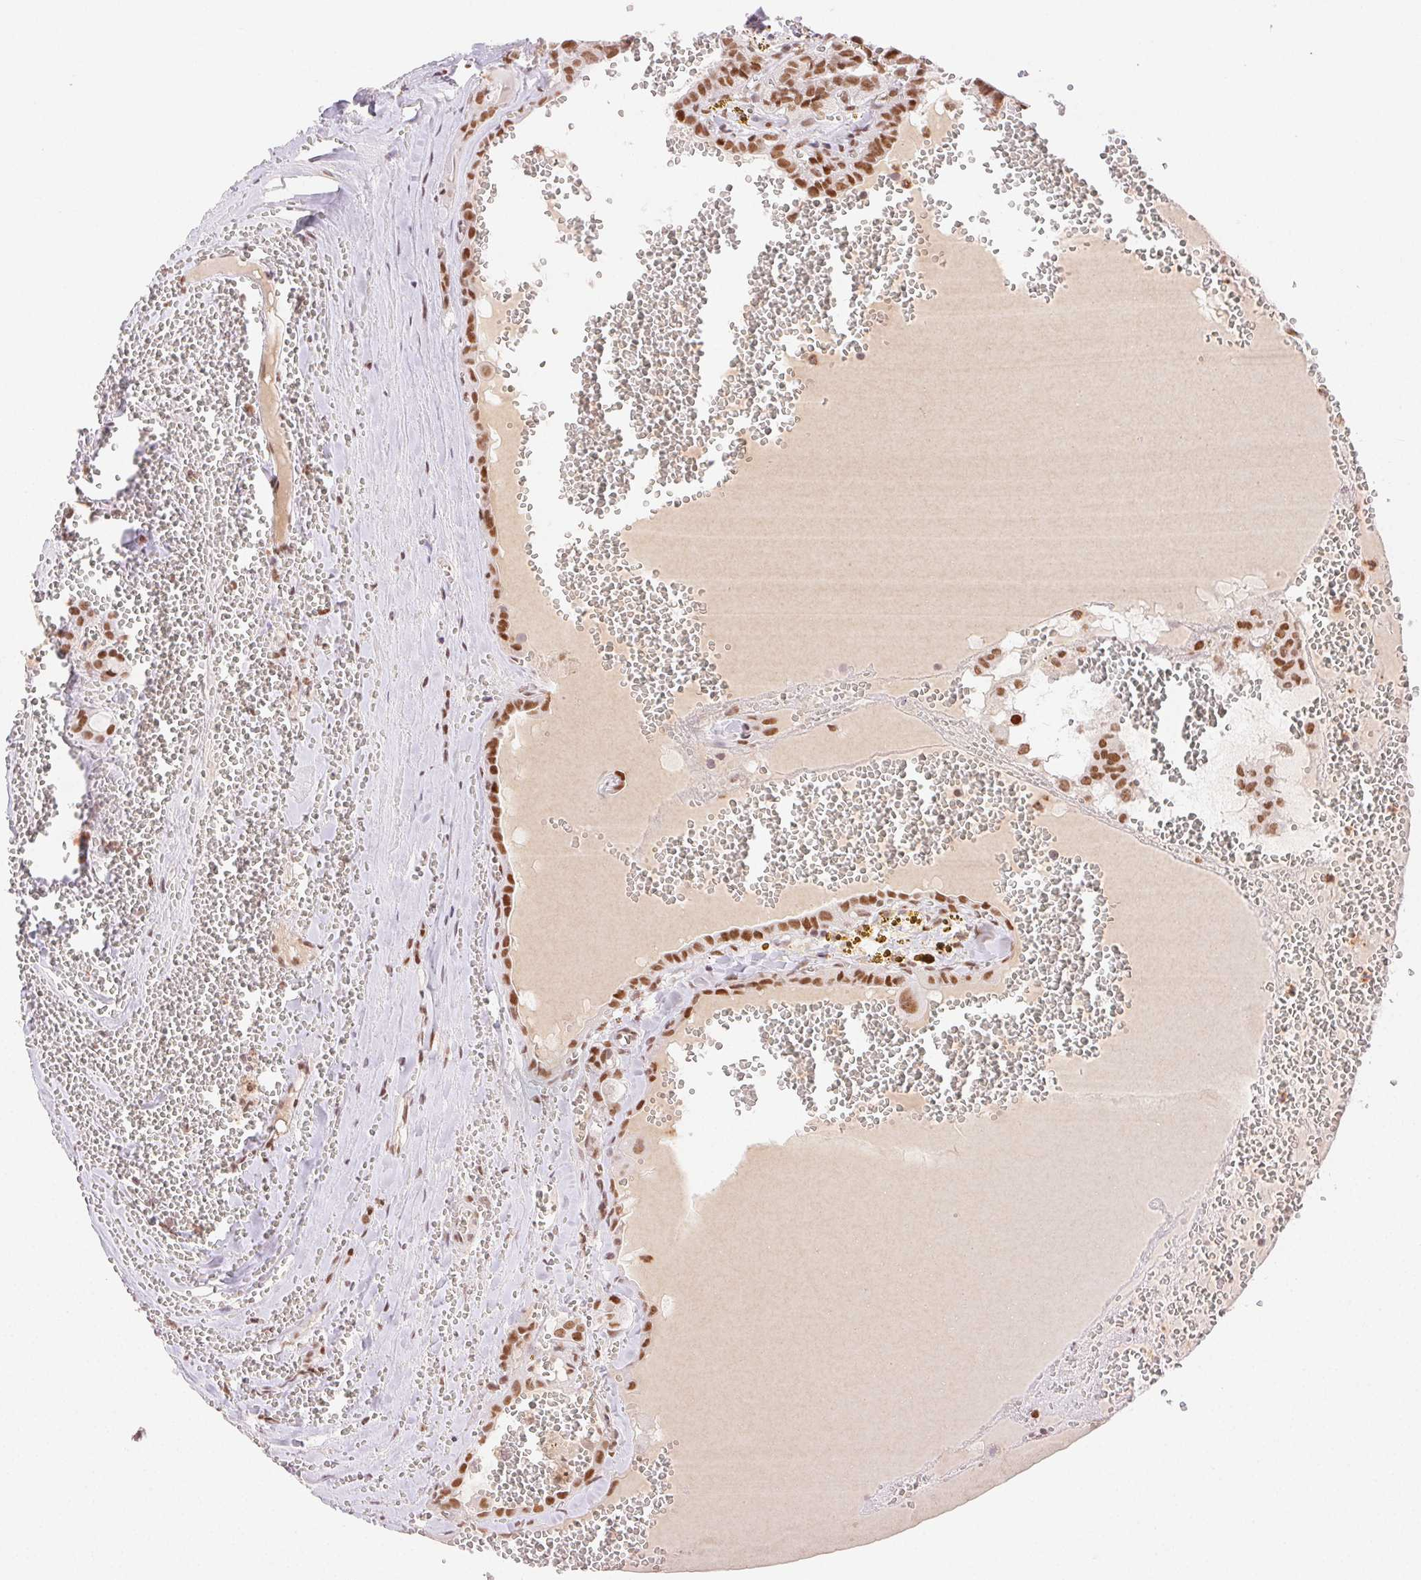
{"staining": {"intensity": "moderate", "quantity": ">75%", "location": "nuclear"}, "tissue": "thyroid cancer", "cell_type": "Tumor cells", "image_type": "cancer", "snomed": [{"axis": "morphology", "description": "Papillary adenocarcinoma, NOS"}, {"axis": "topography", "description": "Thyroid gland"}], "caption": "Immunohistochemical staining of human thyroid cancer (papillary adenocarcinoma) demonstrates medium levels of moderate nuclear protein staining in approximately >75% of tumor cells. Ihc stains the protein in brown and the nuclei are stained blue.", "gene": "H2AZ2", "patient": {"sex": "female", "age": 21}}